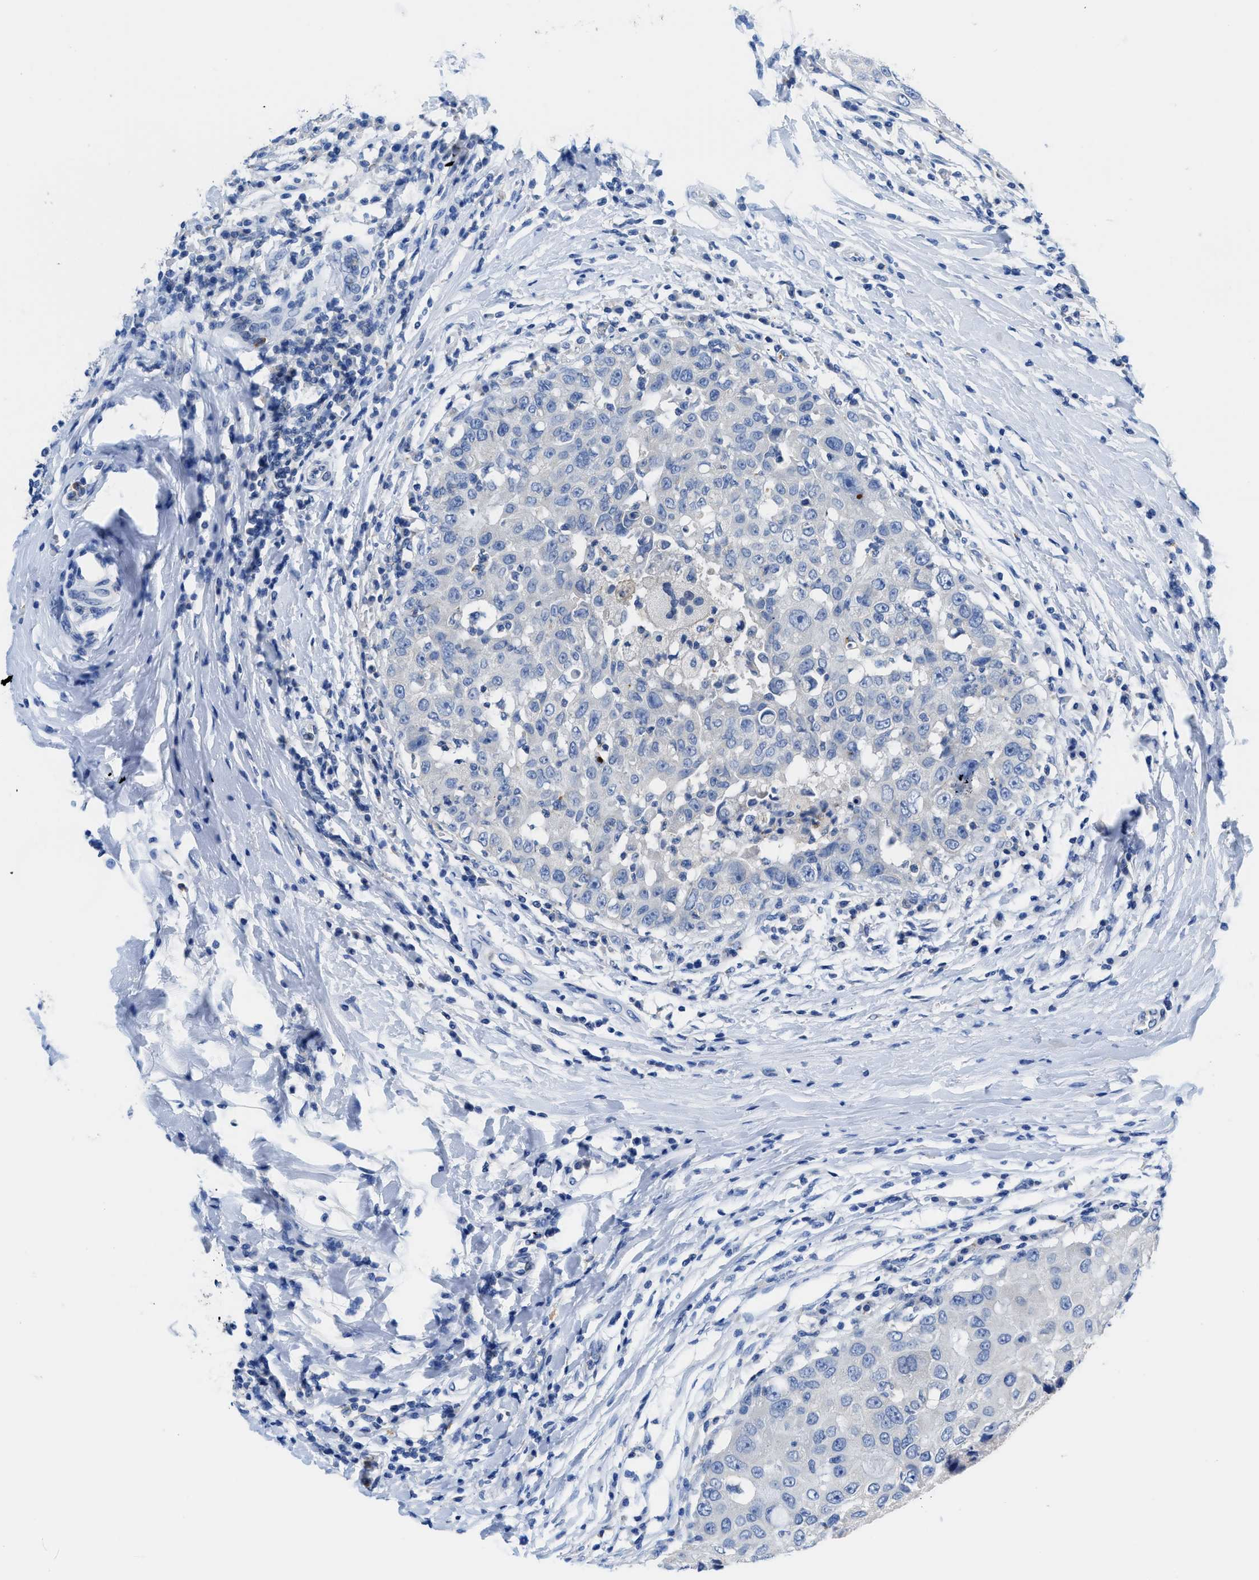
{"staining": {"intensity": "negative", "quantity": "none", "location": "none"}, "tissue": "breast cancer", "cell_type": "Tumor cells", "image_type": "cancer", "snomed": [{"axis": "morphology", "description": "Duct carcinoma"}, {"axis": "topography", "description": "Breast"}], "caption": "Invasive ductal carcinoma (breast) stained for a protein using IHC reveals no expression tumor cells.", "gene": "NEB", "patient": {"sex": "female", "age": 27}}